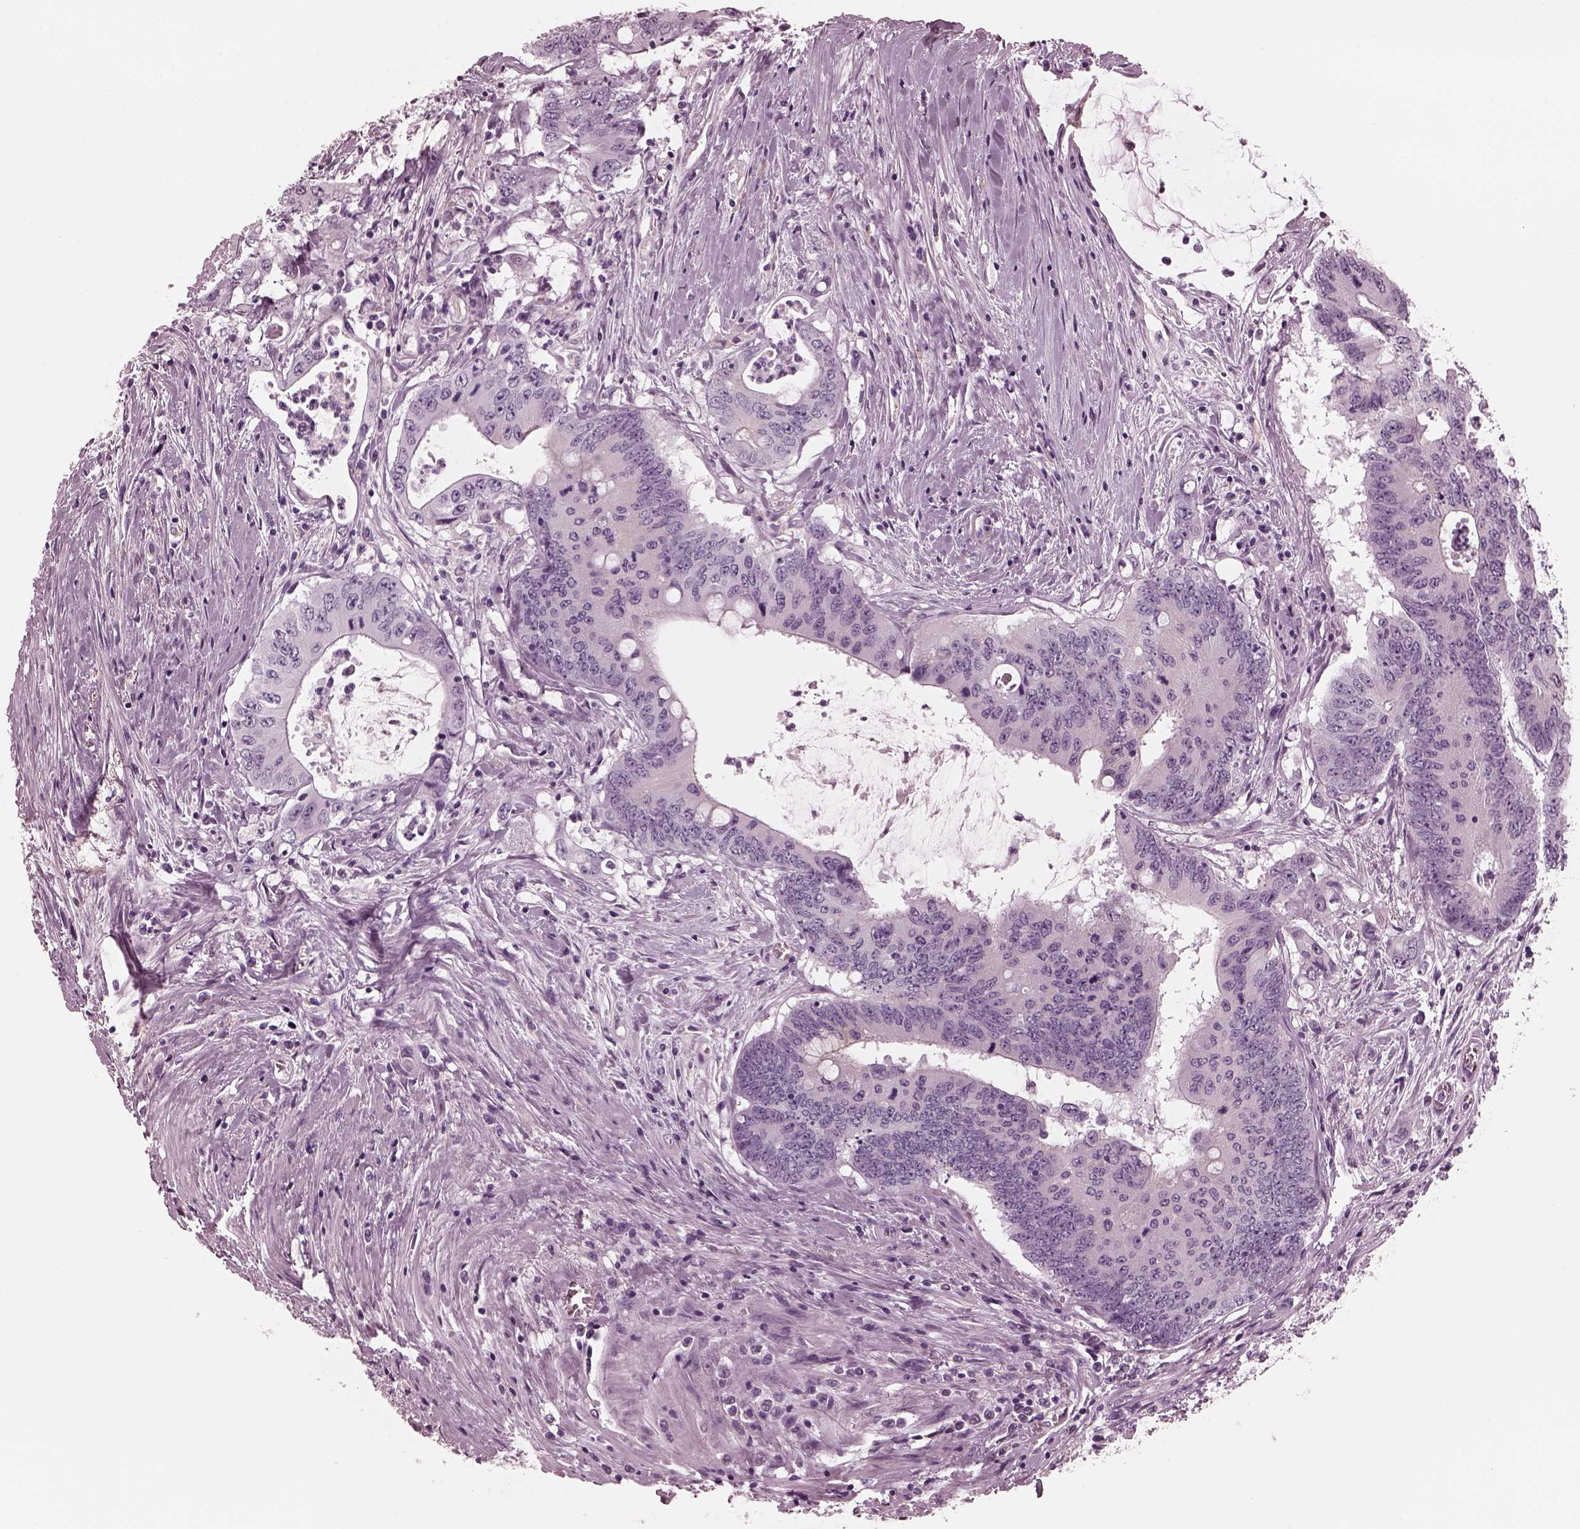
{"staining": {"intensity": "negative", "quantity": "none", "location": "none"}, "tissue": "colorectal cancer", "cell_type": "Tumor cells", "image_type": "cancer", "snomed": [{"axis": "morphology", "description": "Adenocarcinoma, NOS"}, {"axis": "topography", "description": "Rectum"}], "caption": "A micrograph of human colorectal cancer is negative for staining in tumor cells.", "gene": "CGA", "patient": {"sex": "male", "age": 59}}